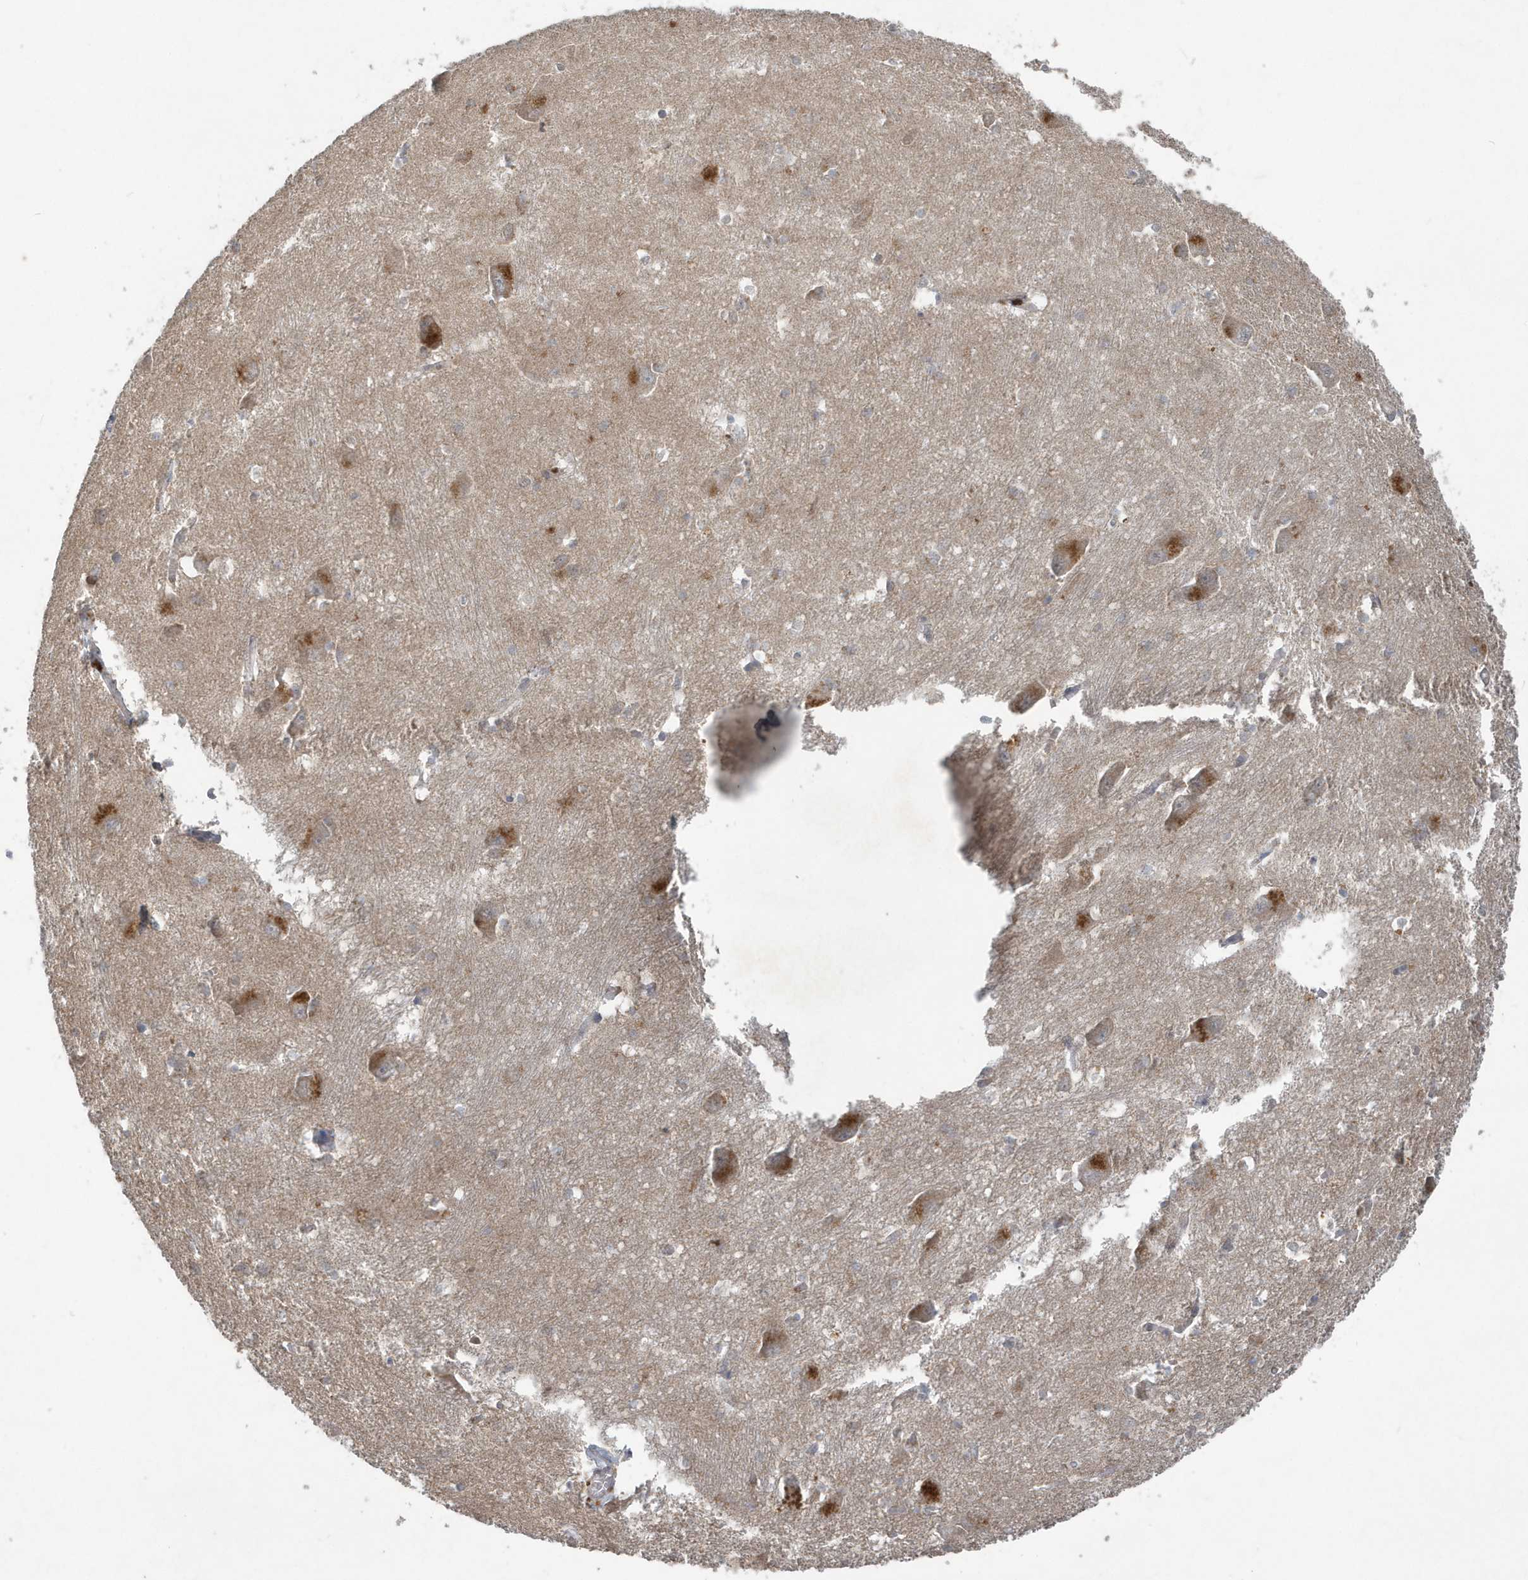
{"staining": {"intensity": "weak", "quantity": "<25%", "location": "cytoplasmic/membranous"}, "tissue": "caudate", "cell_type": "Glial cells", "image_type": "normal", "snomed": [{"axis": "morphology", "description": "Normal tissue, NOS"}, {"axis": "topography", "description": "Lateral ventricle wall"}], "caption": "This is an IHC micrograph of normal caudate. There is no positivity in glial cells.", "gene": "C1RL", "patient": {"sex": "male", "age": 37}}